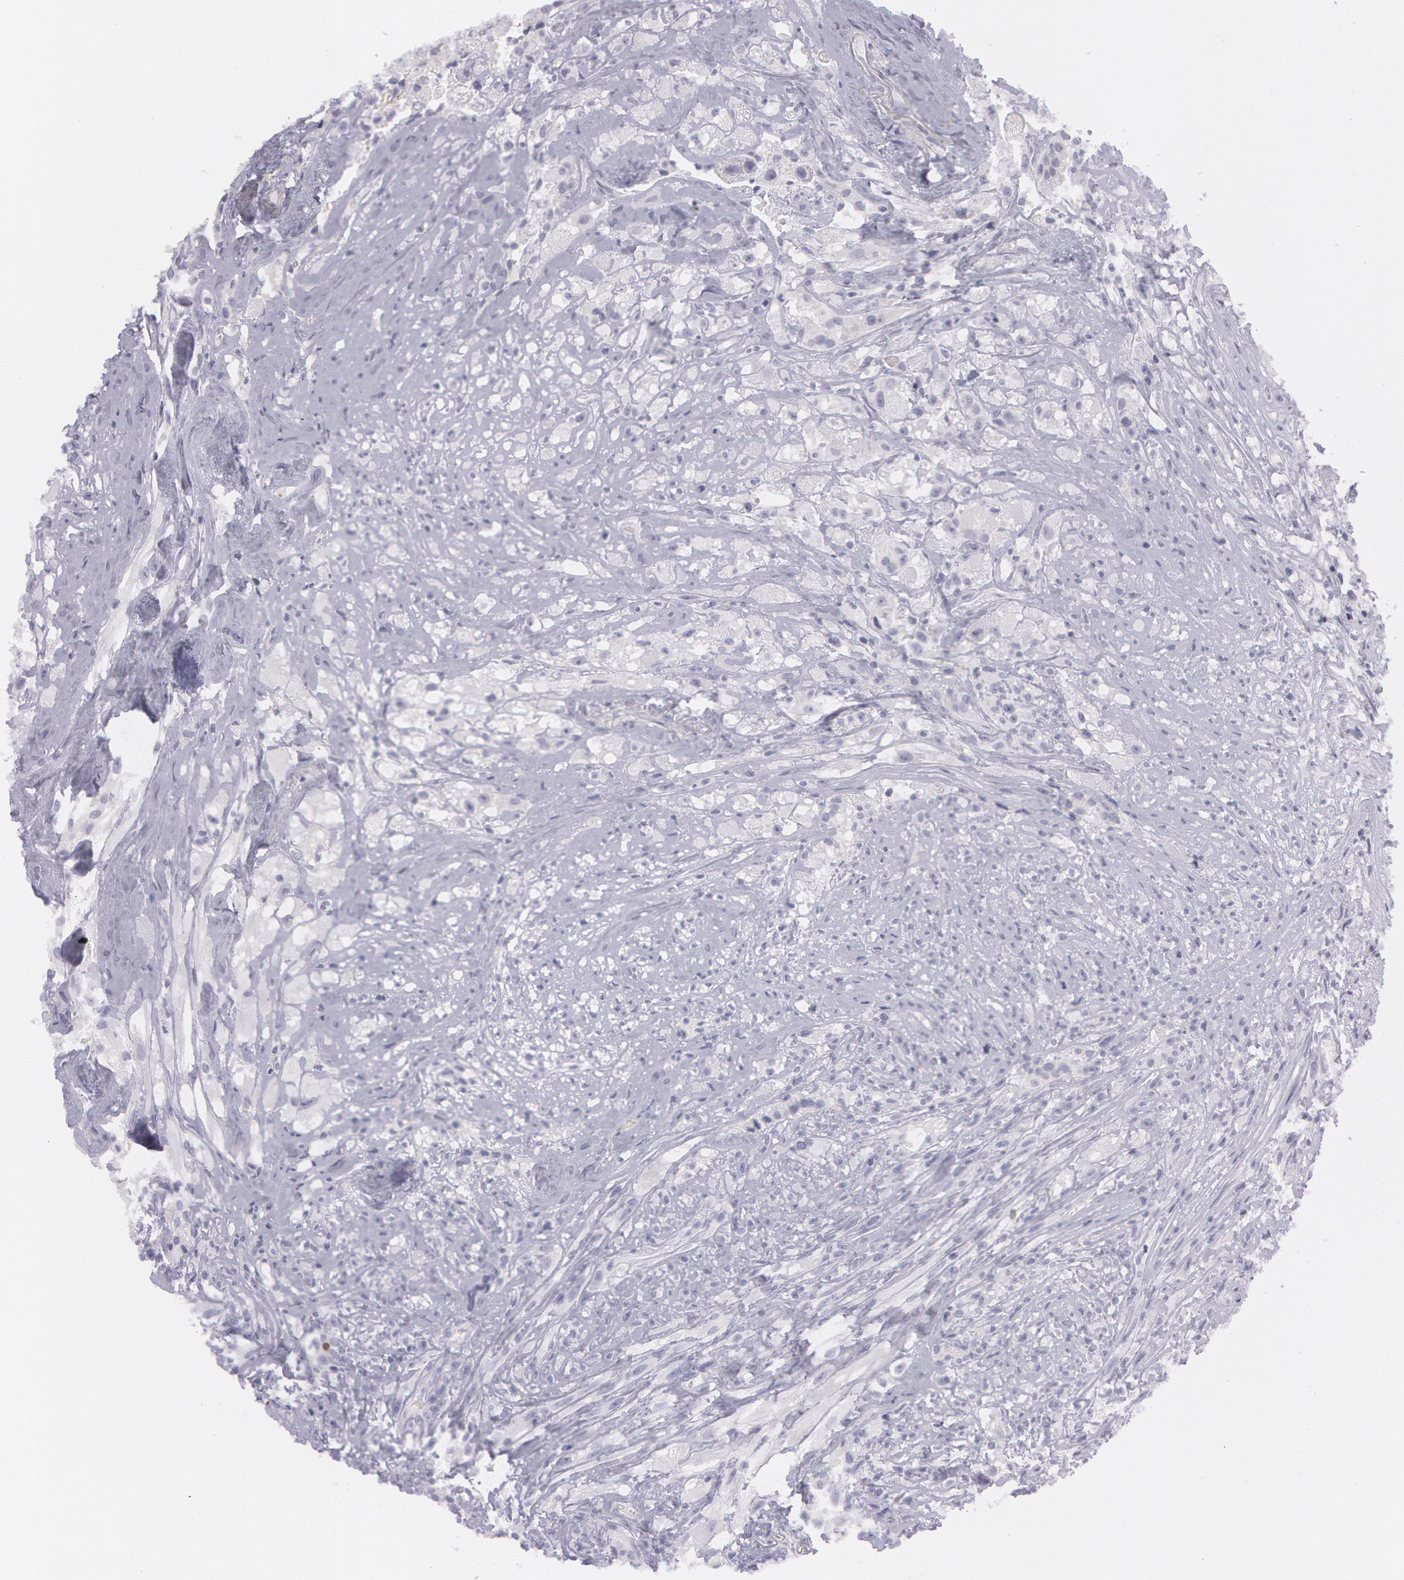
{"staining": {"intensity": "negative", "quantity": "none", "location": "none"}, "tissue": "glioma", "cell_type": "Tumor cells", "image_type": "cancer", "snomed": [{"axis": "morphology", "description": "Glioma, malignant, High grade"}, {"axis": "topography", "description": "Brain"}], "caption": "An image of glioma stained for a protein exhibits no brown staining in tumor cells.", "gene": "IL1RN", "patient": {"sex": "male", "age": 48}}